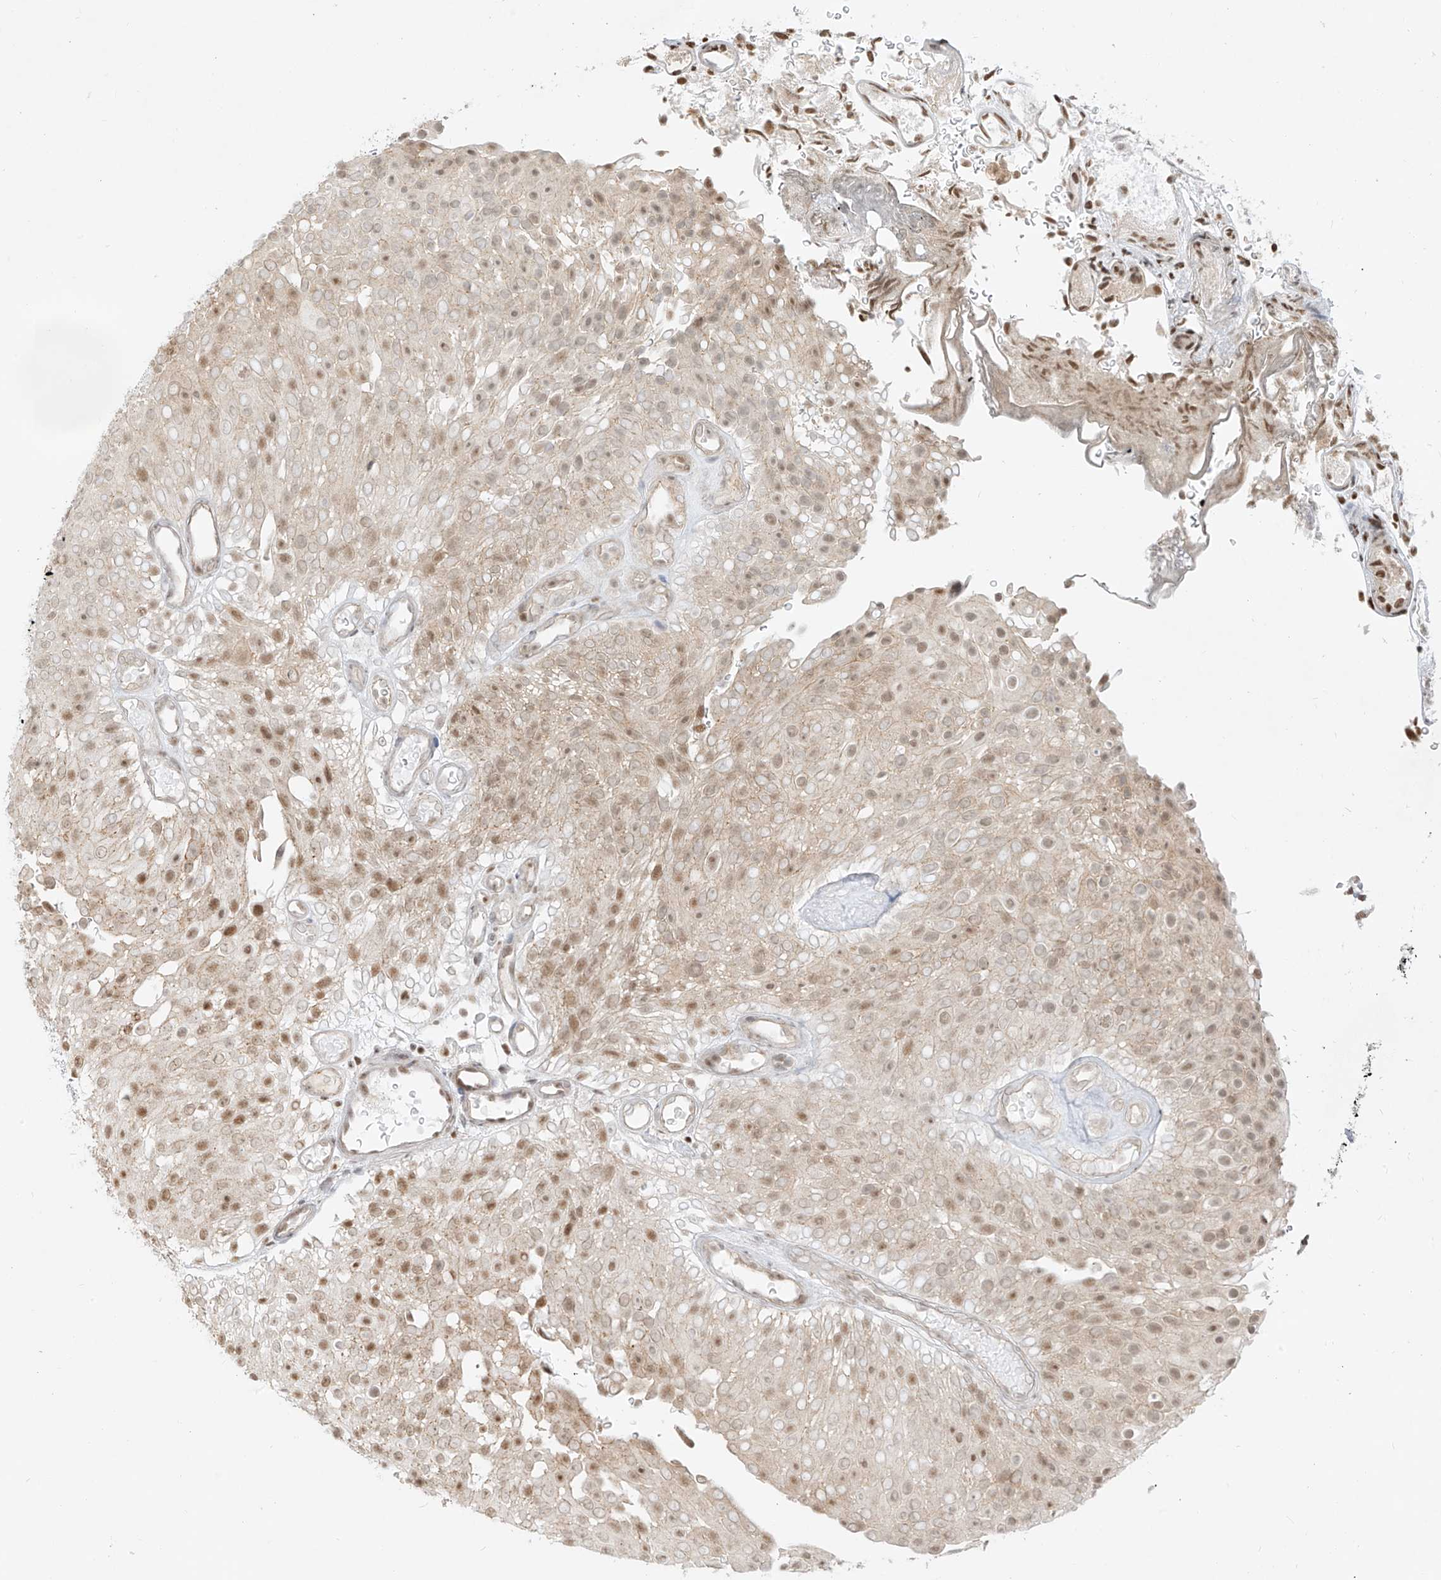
{"staining": {"intensity": "moderate", "quantity": ">75%", "location": "cytoplasmic/membranous,nuclear"}, "tissue": "urothelial cancer", "cell_type": "Tumor cells", "image_type": "cancer", "snomed": [{"axis": "morphology", "description": "Urothelial carcinoma, Low grade"}, {"axis": "topography", "description": "Urinary bladder"}], "caption": "A histopathology image of human urothelial cancer stained for a protein exhibits moderate cytoplasmic/membranous and nuclear brown staining in tumor cells.", "gene": "NHSL1", "patient": {"sex": "male", "age": 78}}